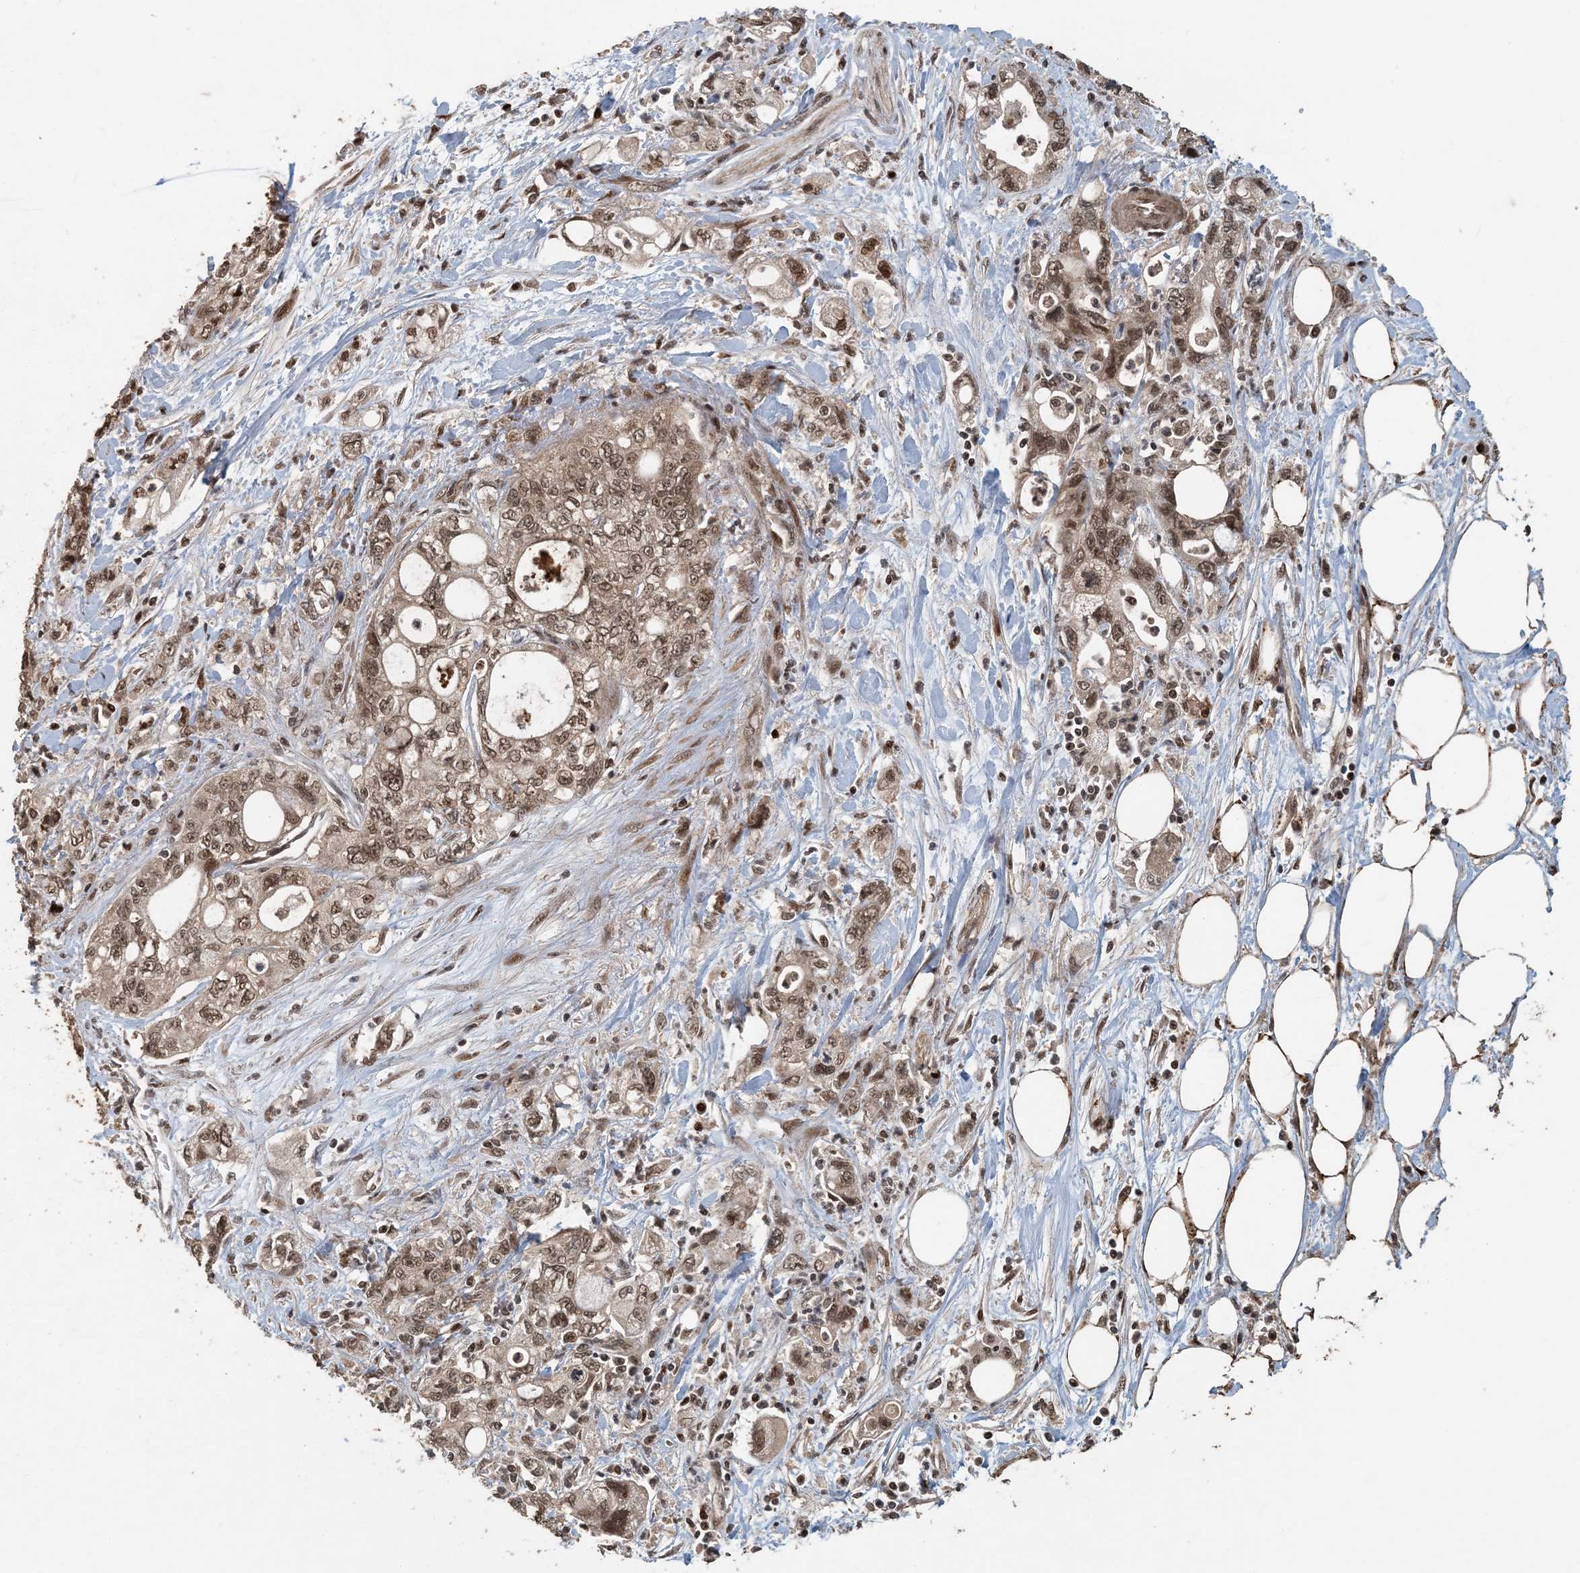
{"staining": {"intensity": "moderate", "quantity": ">75%", "location": "nuclear"}, "tissue": "pancreatic cancer", "cell_type": "Tumor cells", "image_type": "cancer", "snomed": [{"axis": "morphology", "description": "Adenocarcinoma, NOS"}, {"axis": "topography", "description": "Pancreas"}], "caption": "IHC histopathology image of neoplastic tissue: adenocarcinoma (pancreatic) stained using immunohistochemistry (IHC) exhibits medium levels of moderate protein expression localized specifically in the nuclear of tumor cells, appearing as a nuclear brown color.", "gene": "ATP13A2", "patient": {"sex": "male", "age": 70}}